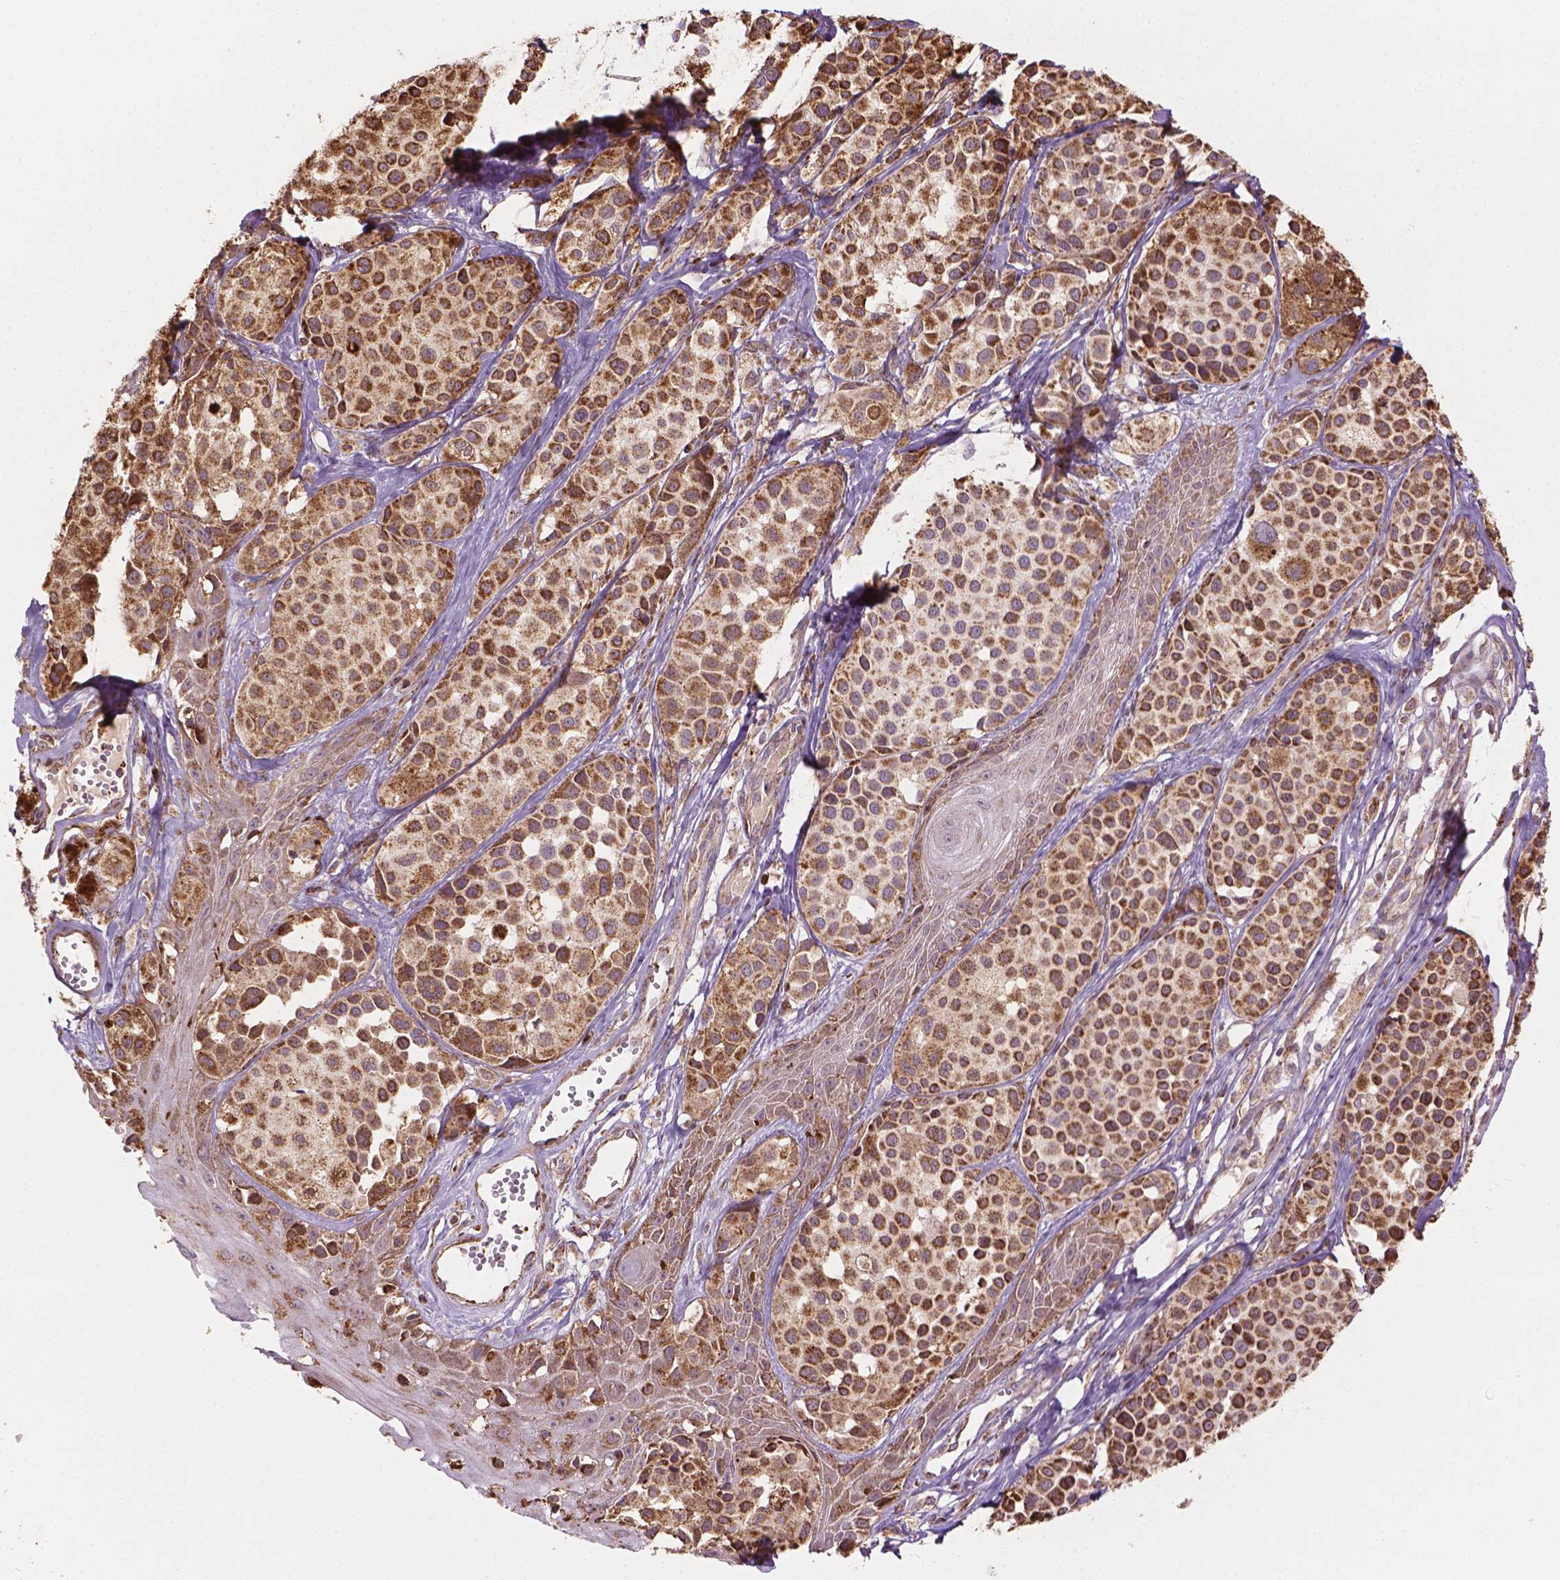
{"staining": {"intensity": "moderate", "quantity": ">75%", "location": "cytoplasmic/membranous"}, "tissue": "melanoma", "cell_type": "Tumor cells", "image_type": "cancer", "snomed": [{"axis": "morphology", "description": "Malignant melanoma, NOS"}, {"axis": "topography", "description": "Skin"}], "caption": "The micrograph reveals a brown stain indicating the presence of a protein in the cytoplasmic/membranous of tumor cells in malignant melanoma. (Stains: DAB (3,3'-diaminobenzidine) in brown, nuclei in blue, Microscopy: brightfield microscopy at high magnification).", "gene": "HS3ST3A1", "patient": {"sex": "male", "age": 77}}